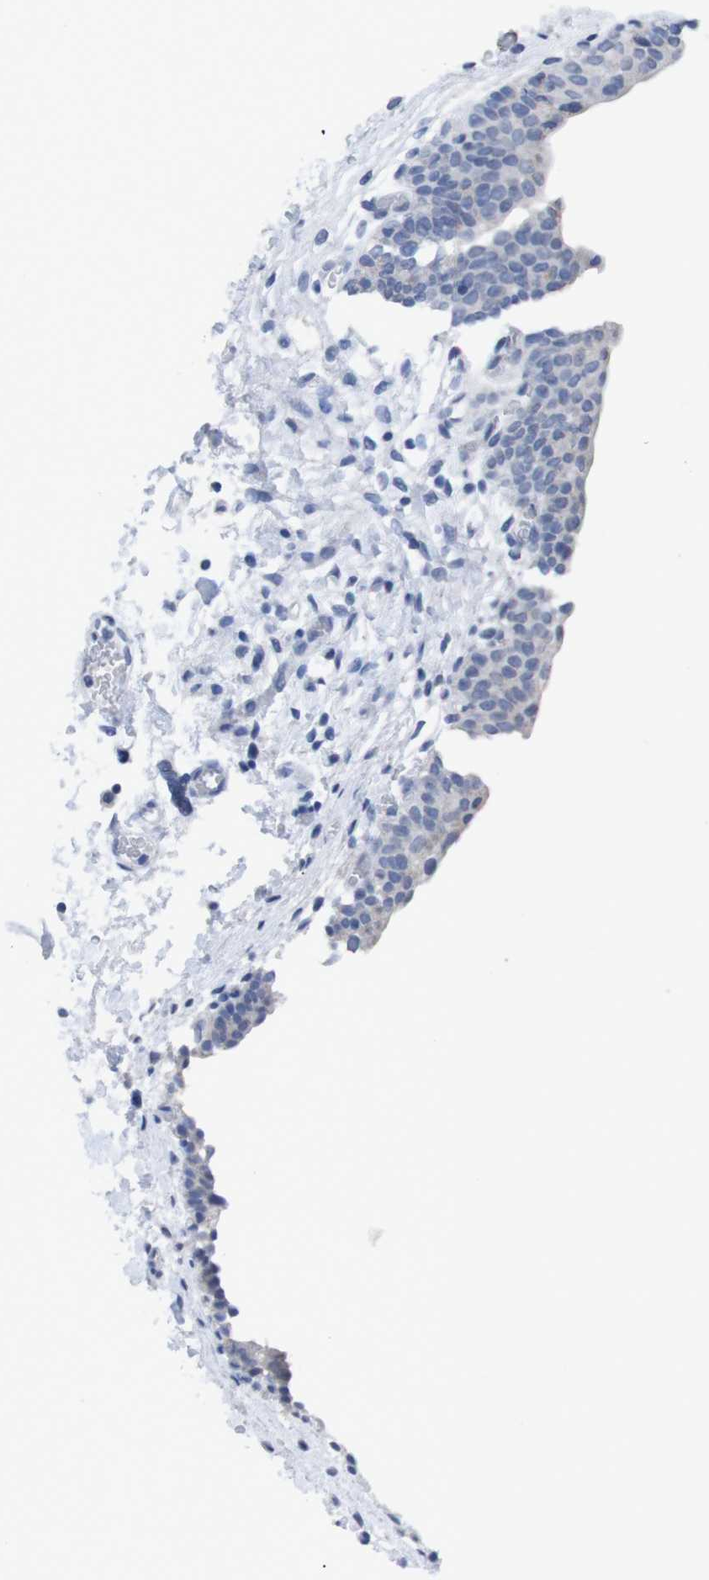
{"staining": {"intensity": "moderate", "quantity": "<25%", "location": "cytoplasmic/membranous"}, "tissue": "urinary bladder", "cell_type": "Urothelial cells", "image_type": "normal", "snomed": [{"axis": "morphology", "description": "Normal tissue, NOS"}, {"axis": "topography", "description": "Urinary bladder"}], "caption": "This is a photomicrograph of immunohistochemistry (IHC) staining of benign urinary bladder, which shows moderate staining in the cytoplasmic/membranous of urothelial cells.", "gene": "IRF4", "patient": {"sex": "male", "age": 55}}